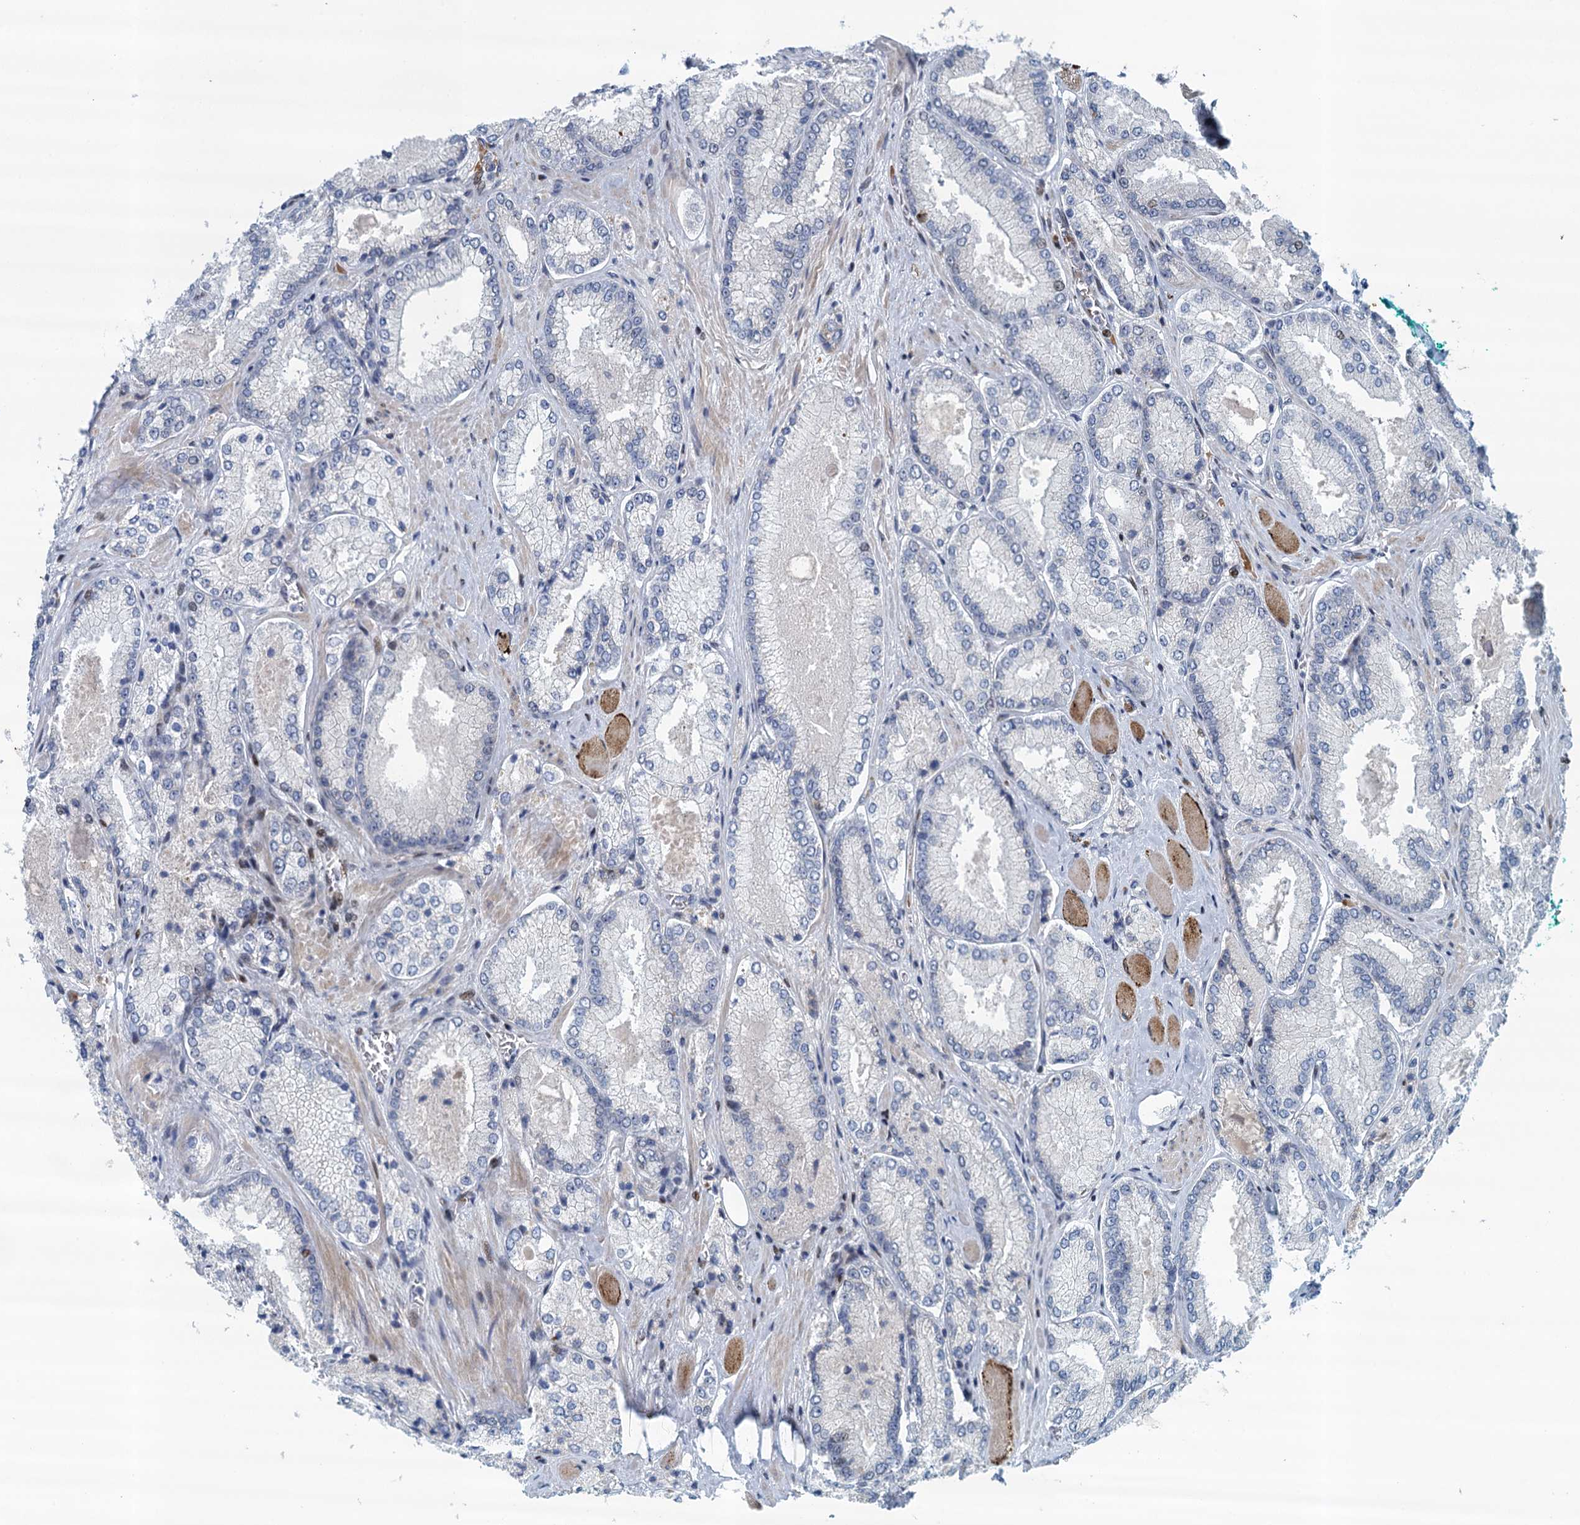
{"staining": {"intensity": "negative", "quantity": "none", "location": "none"}, "tissue": "prostate cancer", "cell_type": "Tumor cells", "image_type": "cancer", "snomed": [{"axis": "morphology", "description": "Adenocarcinoma, Low grade"}, {"axis": "topography", "description": "Prostate"}], "caption": "Histopathology image shows no protein positivity in tumor cells of prostate cancer (adenocarcinoma (low-grade)) tissue.", "gene": "ANKRD13D", "patient": {"sex": "male", "age": 74}}